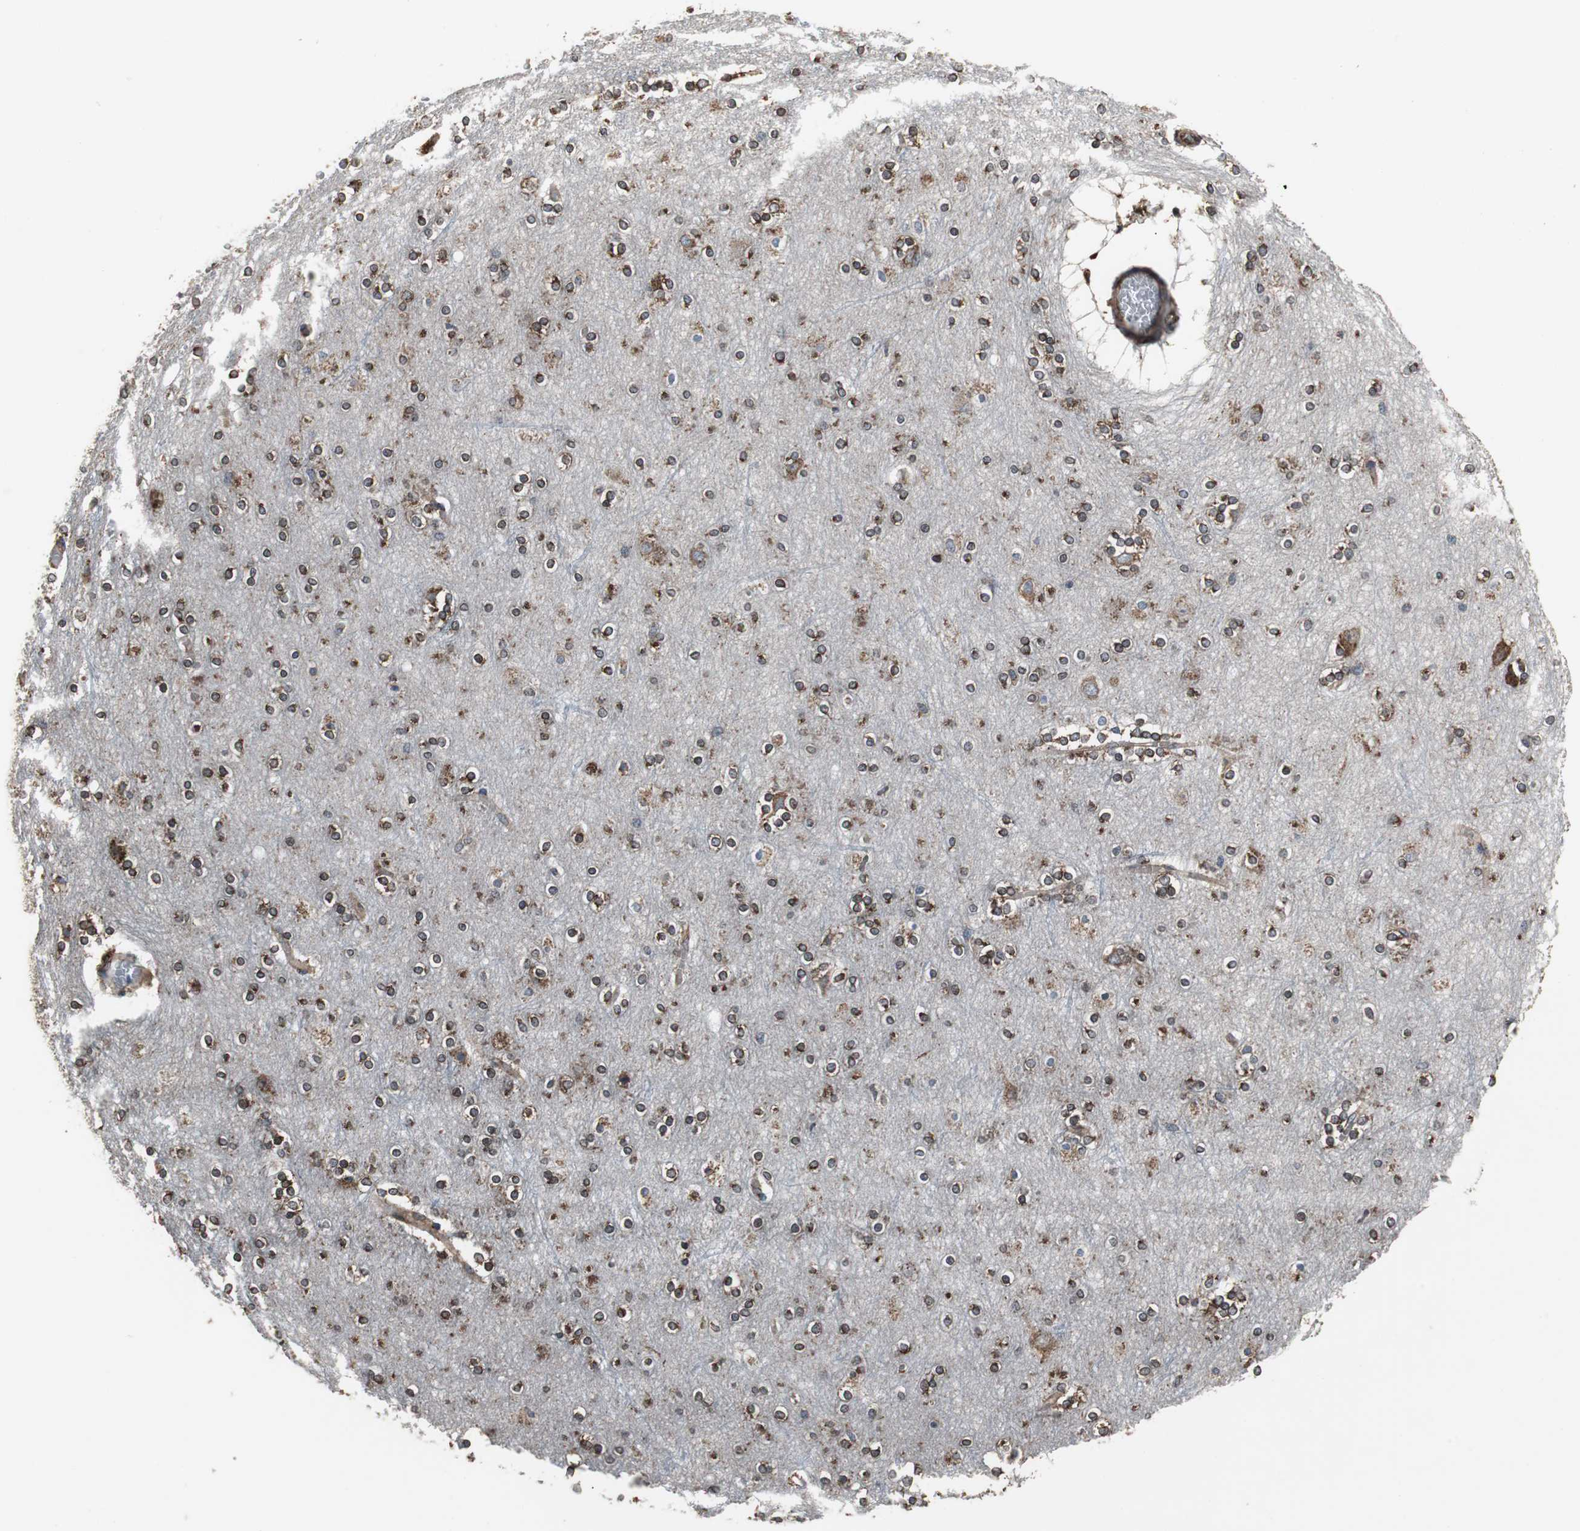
{"staining": {"intensity": "moderate", "quantity": ">75%", "location": "cytoplasmic/membranous"}, "tissue": "cerebral cortex", "cell_type": "Endothelial cells", "image_type": "normal", "snomed": [{"axis": "morphology", "description": "Normal tissue, NOS"}, {"axis": "topography", "description": "Cerebral cortex"}], "caption": "The immunohistochemical stain highlights moderate cytoplasmic/membranous staining in endothelial cells of unremarkable cerebral cortex. (DAB IHC, brown staining for protein, blue staining for nuclei).", "gene": "CALU", "patient": {"sex": "female", "age": 54}}